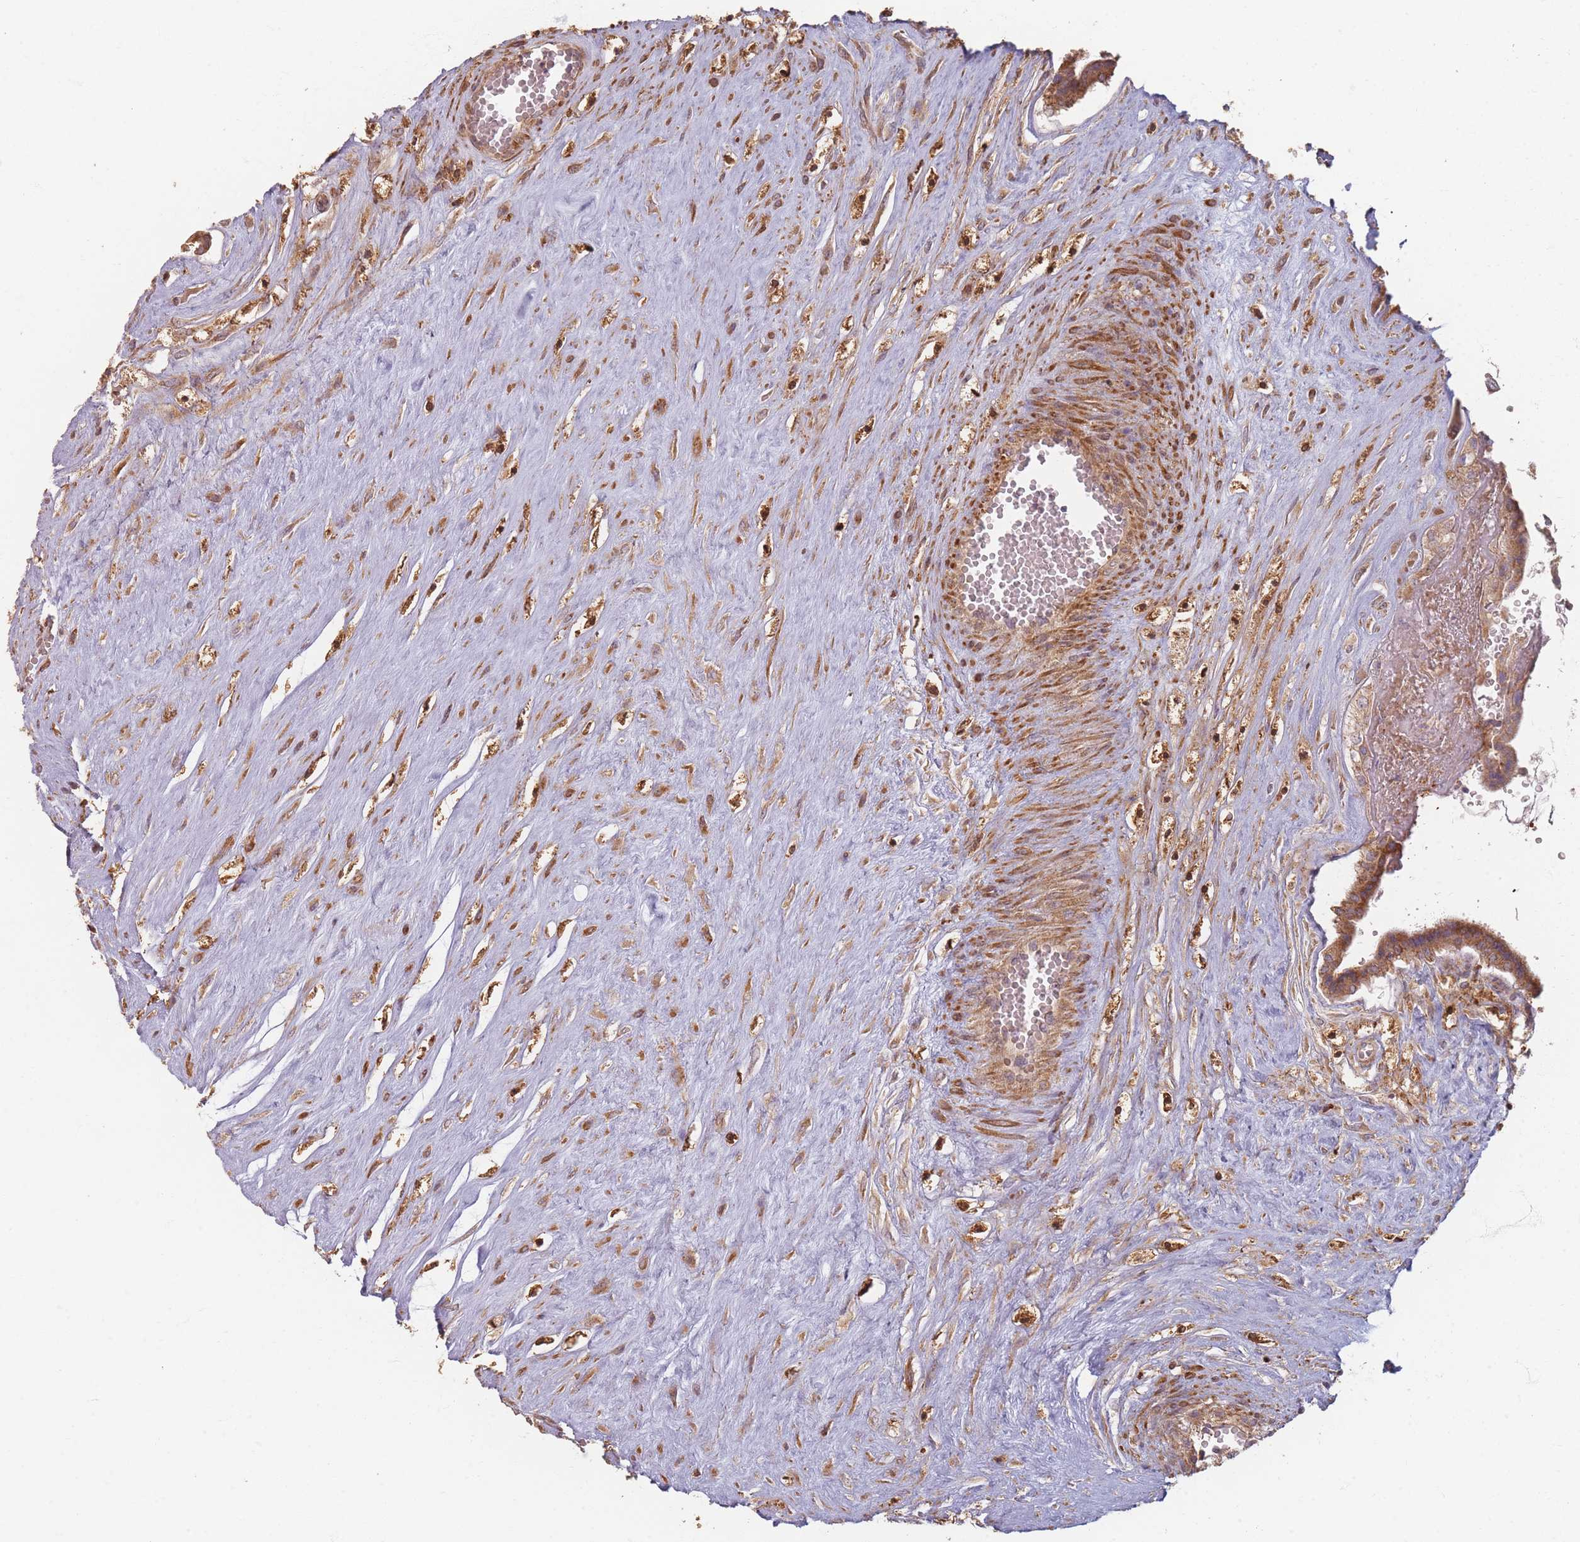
{"staining": {"intensity": "moderate", "quantity": ">75%", "location": "cytoplasmic/membranous"}, "tissue": "placenta", "cell_type": "Trophoblastic cells", "image_type": "normal", "snomed": [{"axis": "morphology", "description": "Normal tissue, NOS"}, {"axis": "topography", "description": "Placenta"}], "caption": "The histopathology image displays staining of benign placenta, revealing moderate cytoplasmic/membranous protein expression (brown color) within trophoblastic cells. The staining was performed using DAB (3,3'-diaminobenzidine) to visualize the protein expression in brown, while the nuclei were stained in blue with hematoxylin (Magnification: 20x).", "gene": "MRPS6", "patient": {"sex": "female", "age": 37}}